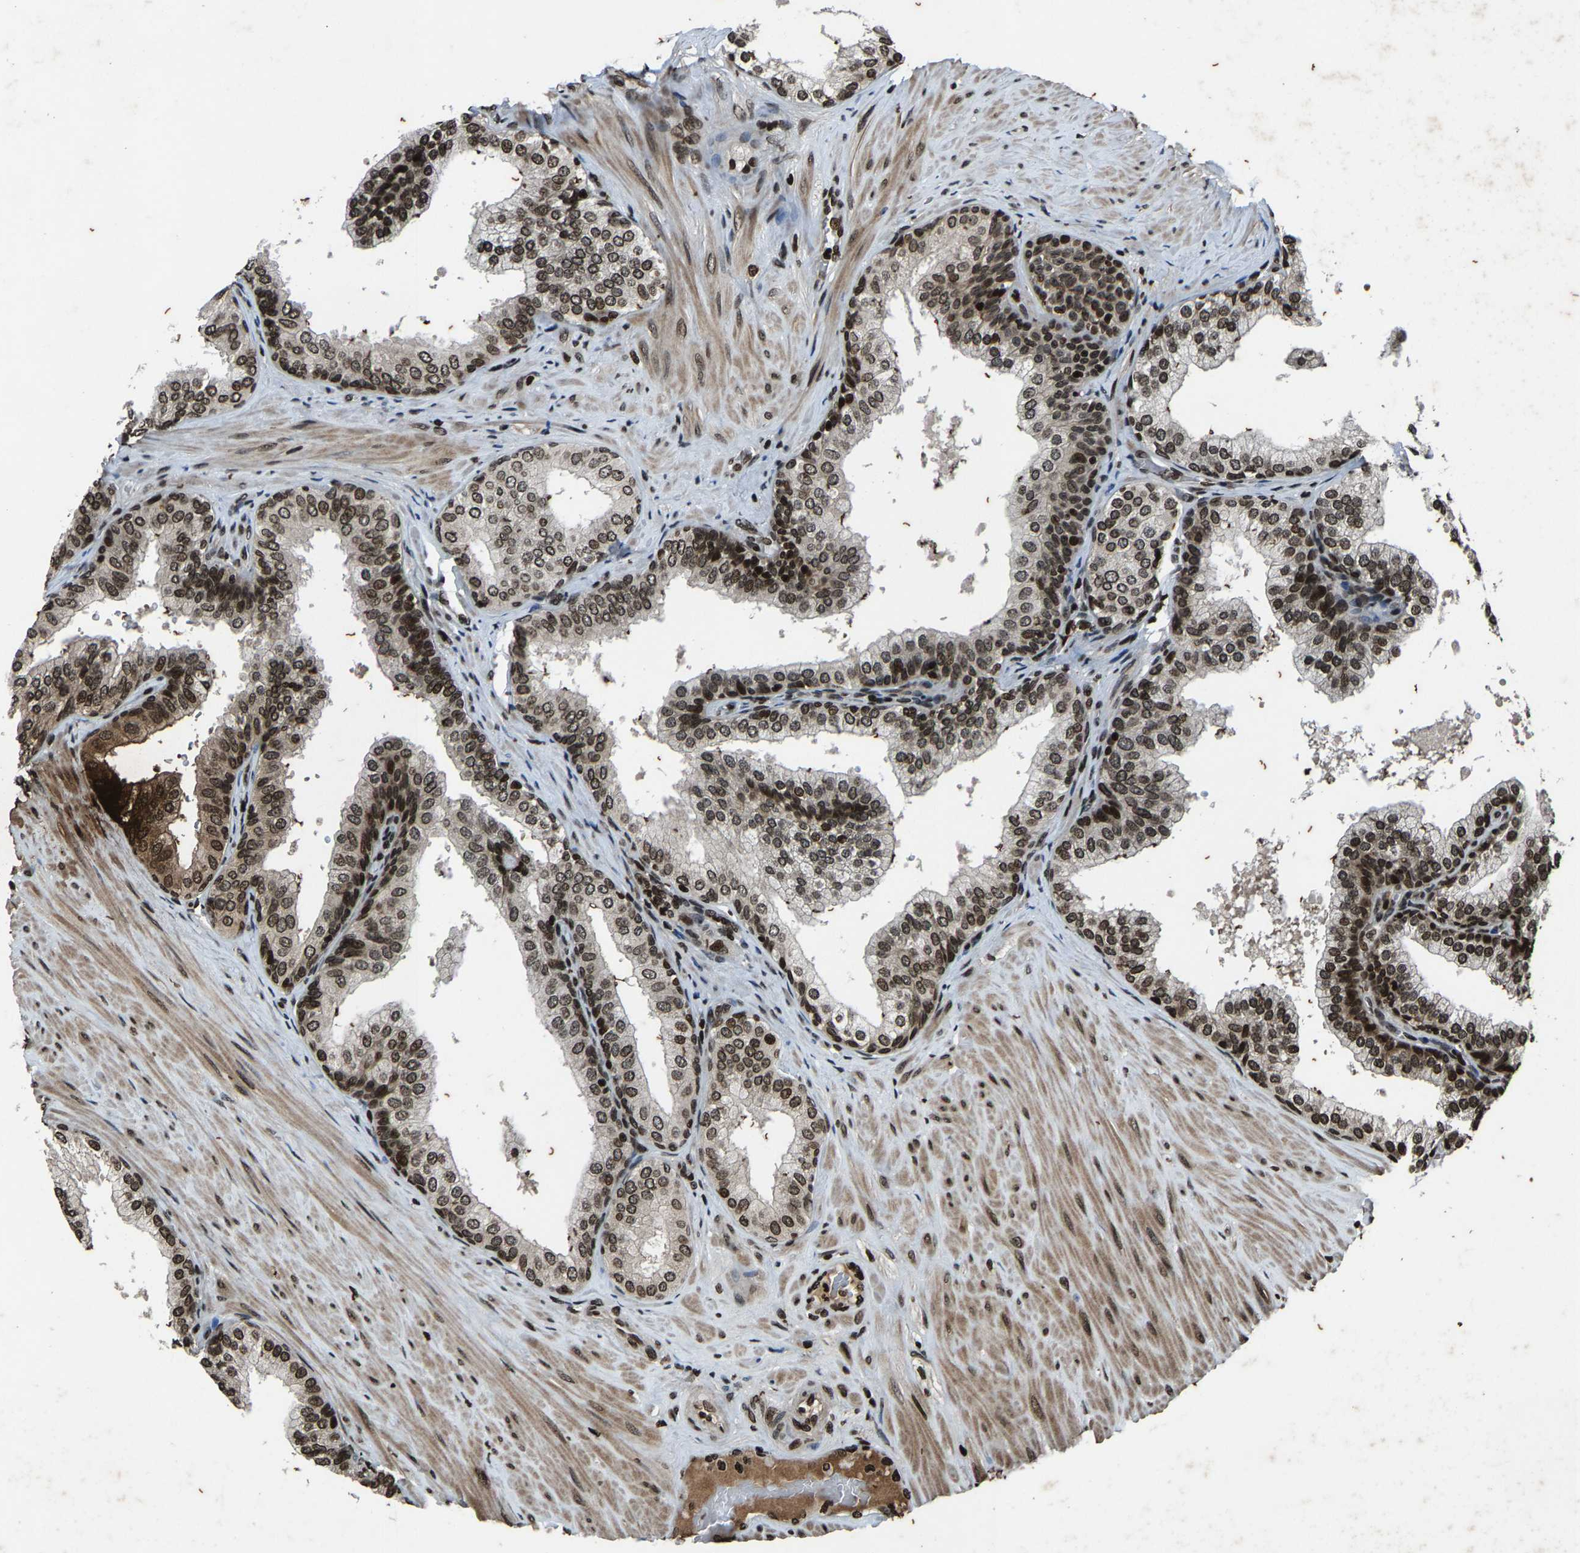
{"staining": {"intensity": "moderate", "quantity": ">75%", "location": "nuclear"}, "tissue": "prostate", "cell_type": "Glandular cells", "image_type": "normal", "snomed": [{"axis": "morphology", "description": "Normal tissue, NOS"}, {"axis": "topography", "description": "Prostate"}], "caption": "Immunohistochemical staining of normal prostate exhibits moderate nuclear protein positivity in approximately >75% of glandular cells. (IHC, brightfield microscopy, high magnification).", "gene": "H4C1", "patient": {"sex": "male", "age": 60}}